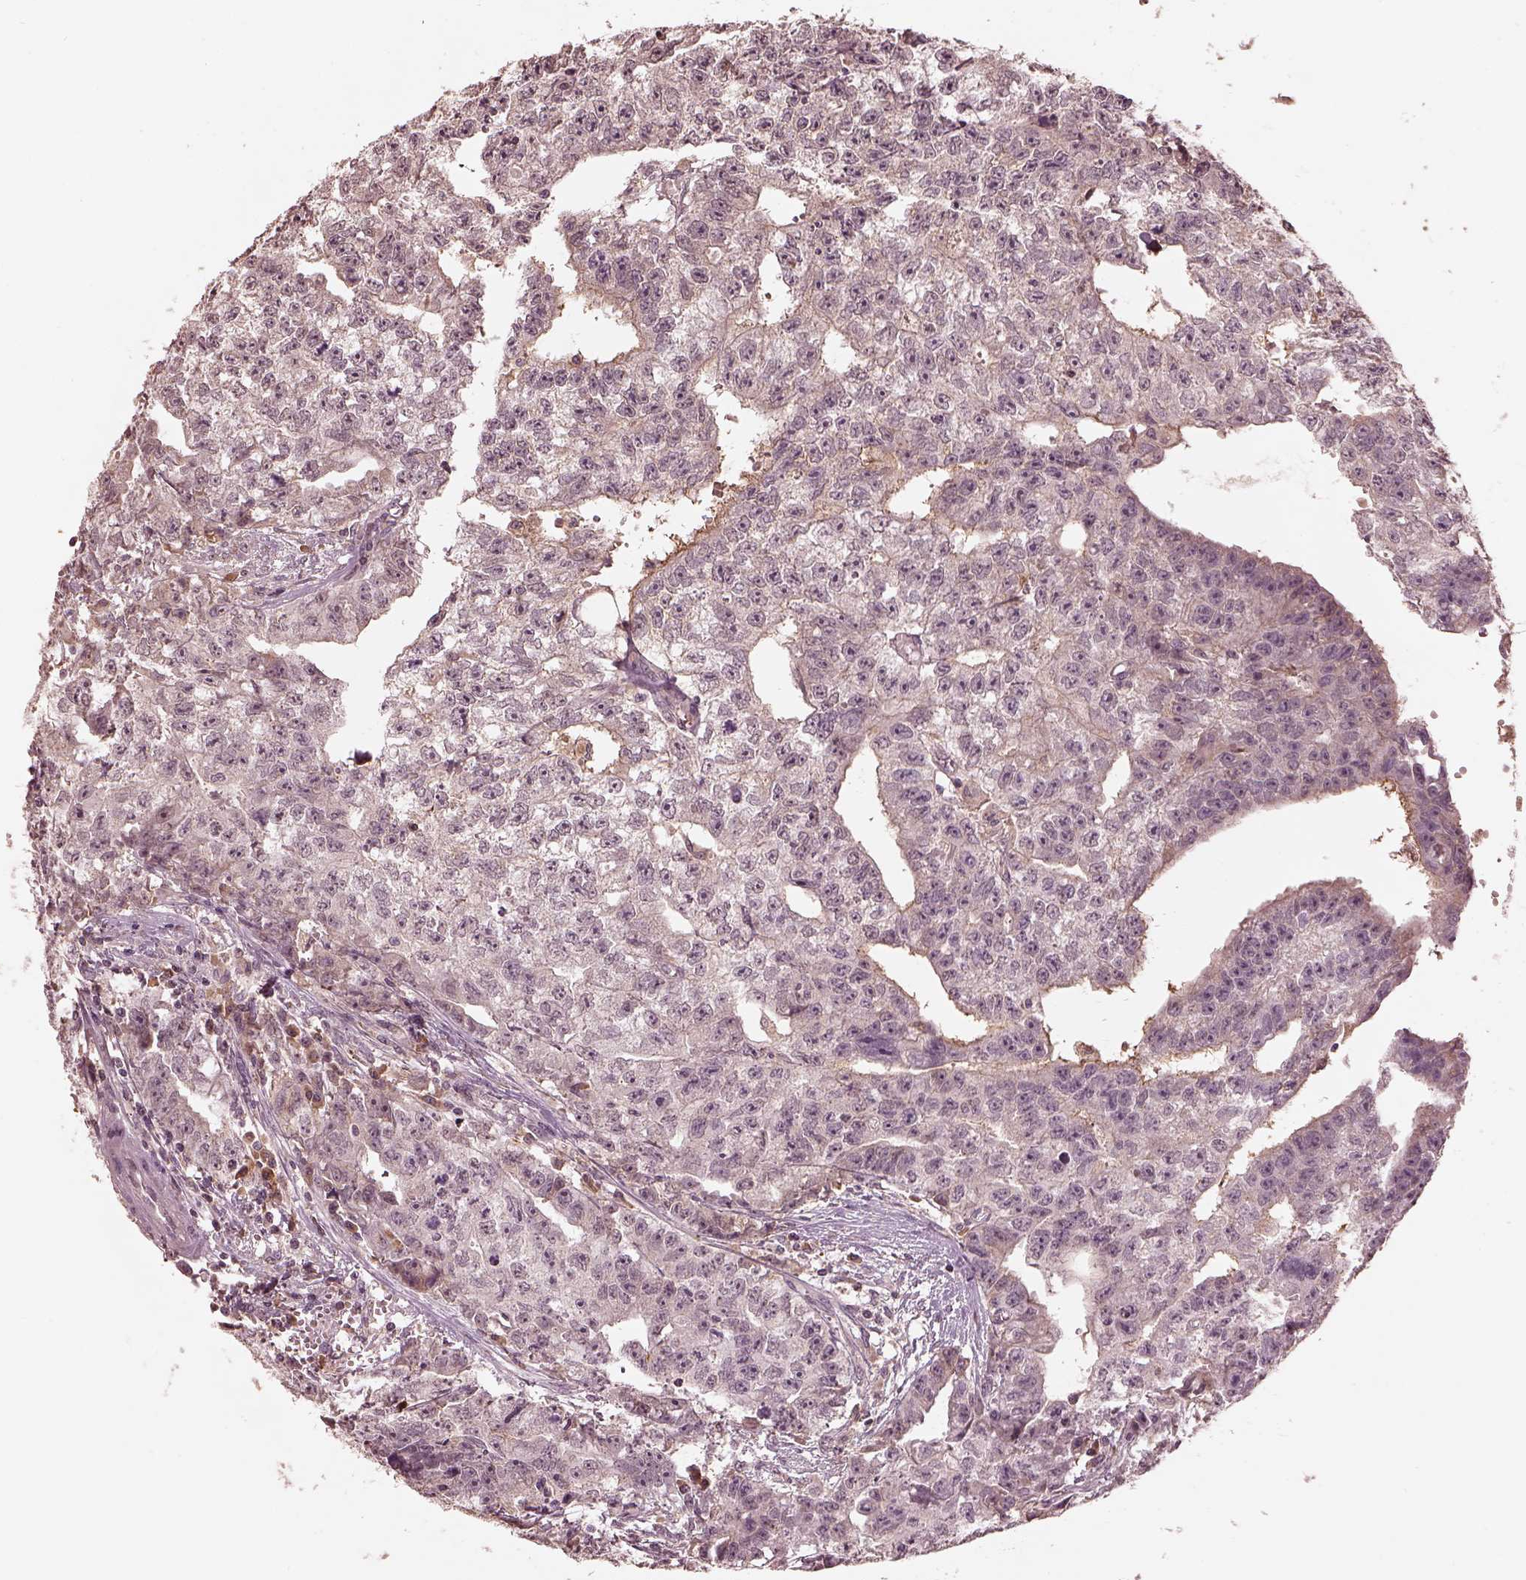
{"staining": {"intensity": "negative", "quantity": "none", "location": "none"}, "tissue": "testis cancer", "cell_type": "Tumor cells", "image_type": "cancer", "snomed": [{"axis": "morphology", "description": "Carcinoma, Embryonal, NOS"}, {"axis": "morphology", "description": "Teratoma, malignant, NOS"}, {"axis": "topography", "description": "Testis"}], "caption": "This is an immunohistochemistry image of human testis cancer (teratoma (malignant)). There is no staining in tumor cells.", "gene": "CALR3", "patient": {"sex": "male", "age": 24}}